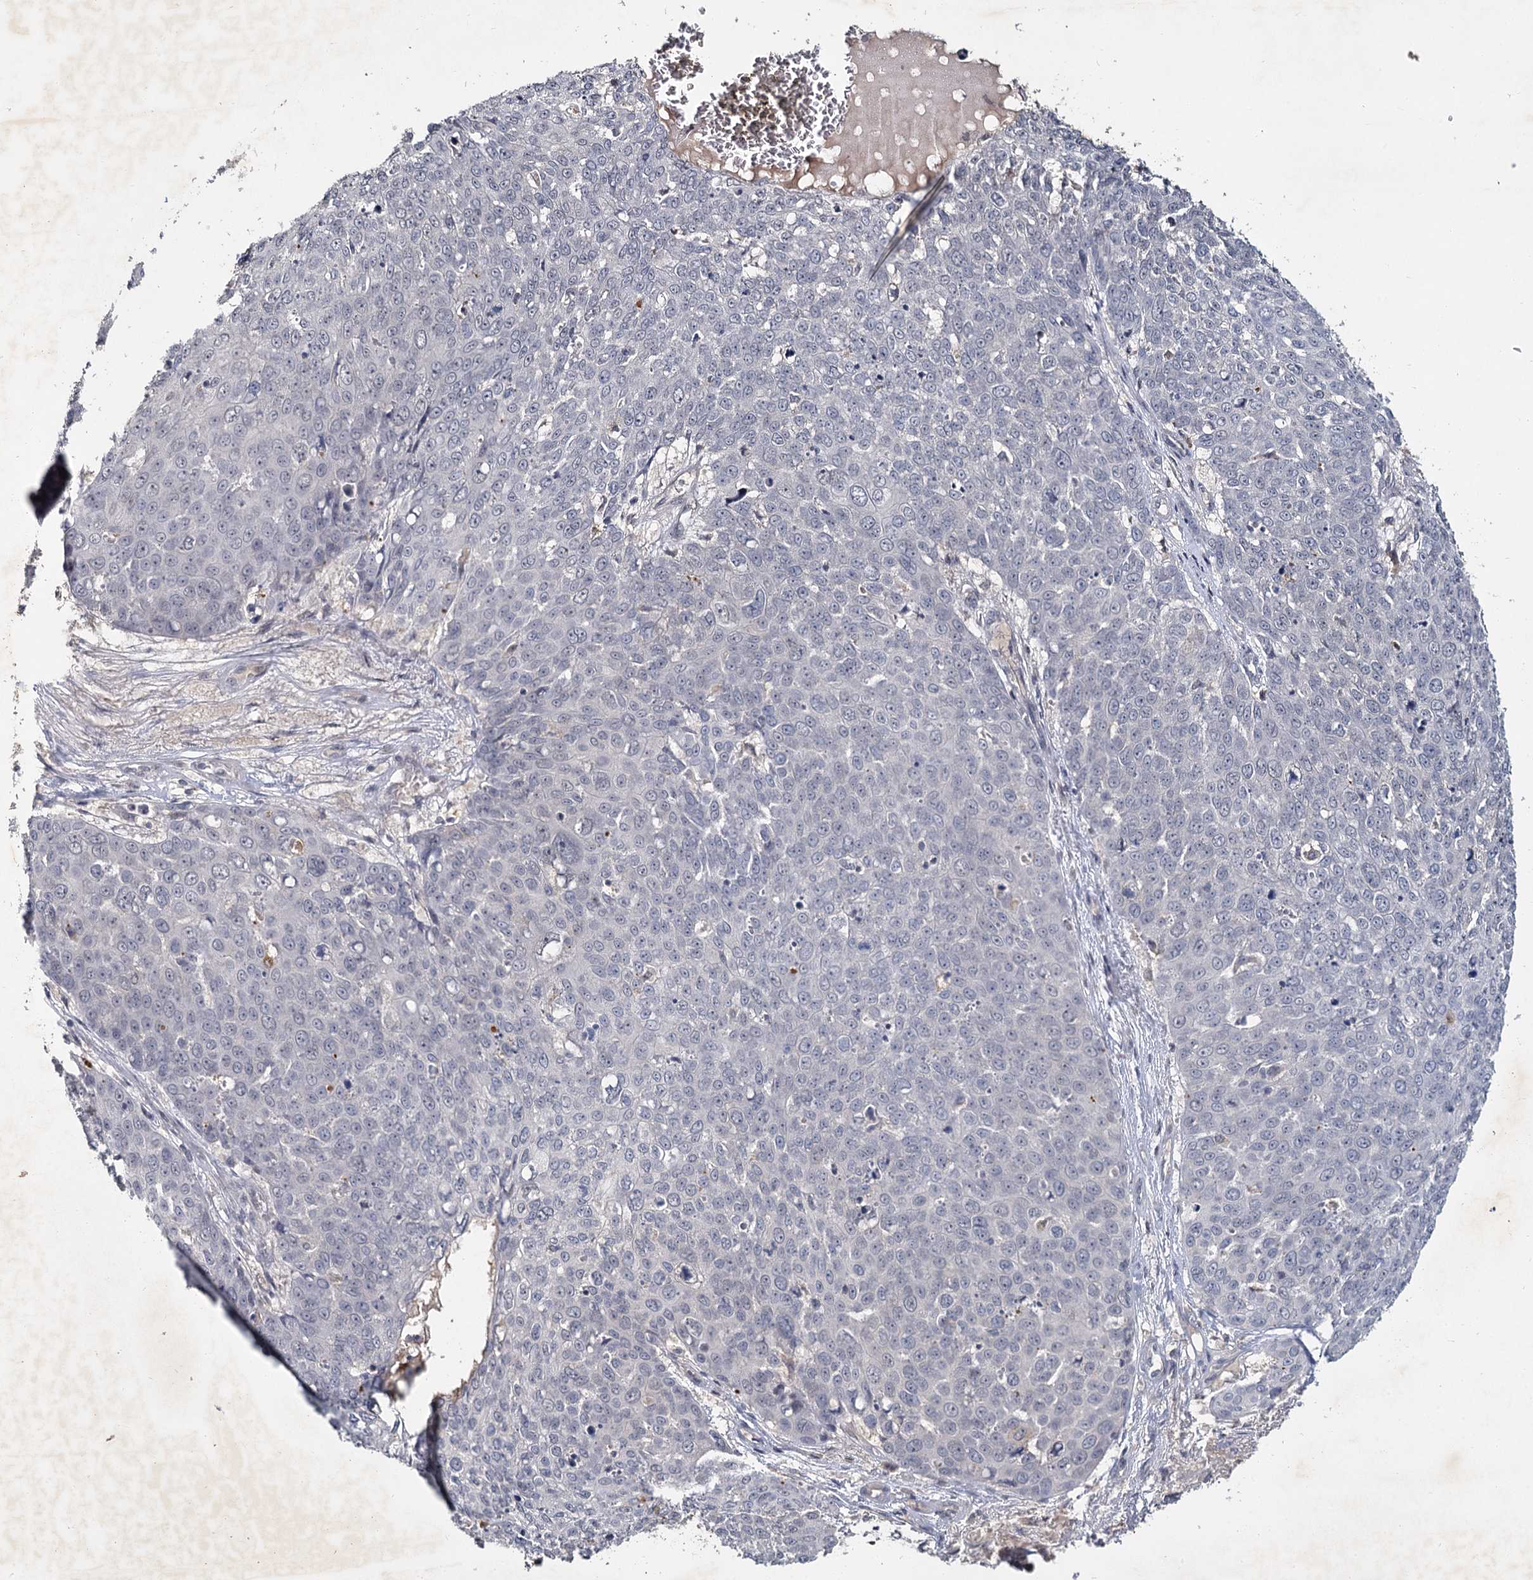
{"staining": {"intensity": "negative", "quantity": "none", "location": "none"}, "tissue": "skin cancer", "cell_type": "Tumor cells", "image_type": "cancer", "snomed": [{"axis": "morphology", "description": "Squamous cell carcinoma, NOS"}, {"axis": "topography", "description": "Skin"}], "caption": "High magnification brightfield microscopy of squamous cell carcinoma (skin) stained with DAB (3,3'-diaminobenzidine) (brown) and counterstained with hematoxylin (blue): tumor cells show no significant positivity.", "gene": "MUCL1", "patient": {"sex": "male", "age": 71}}